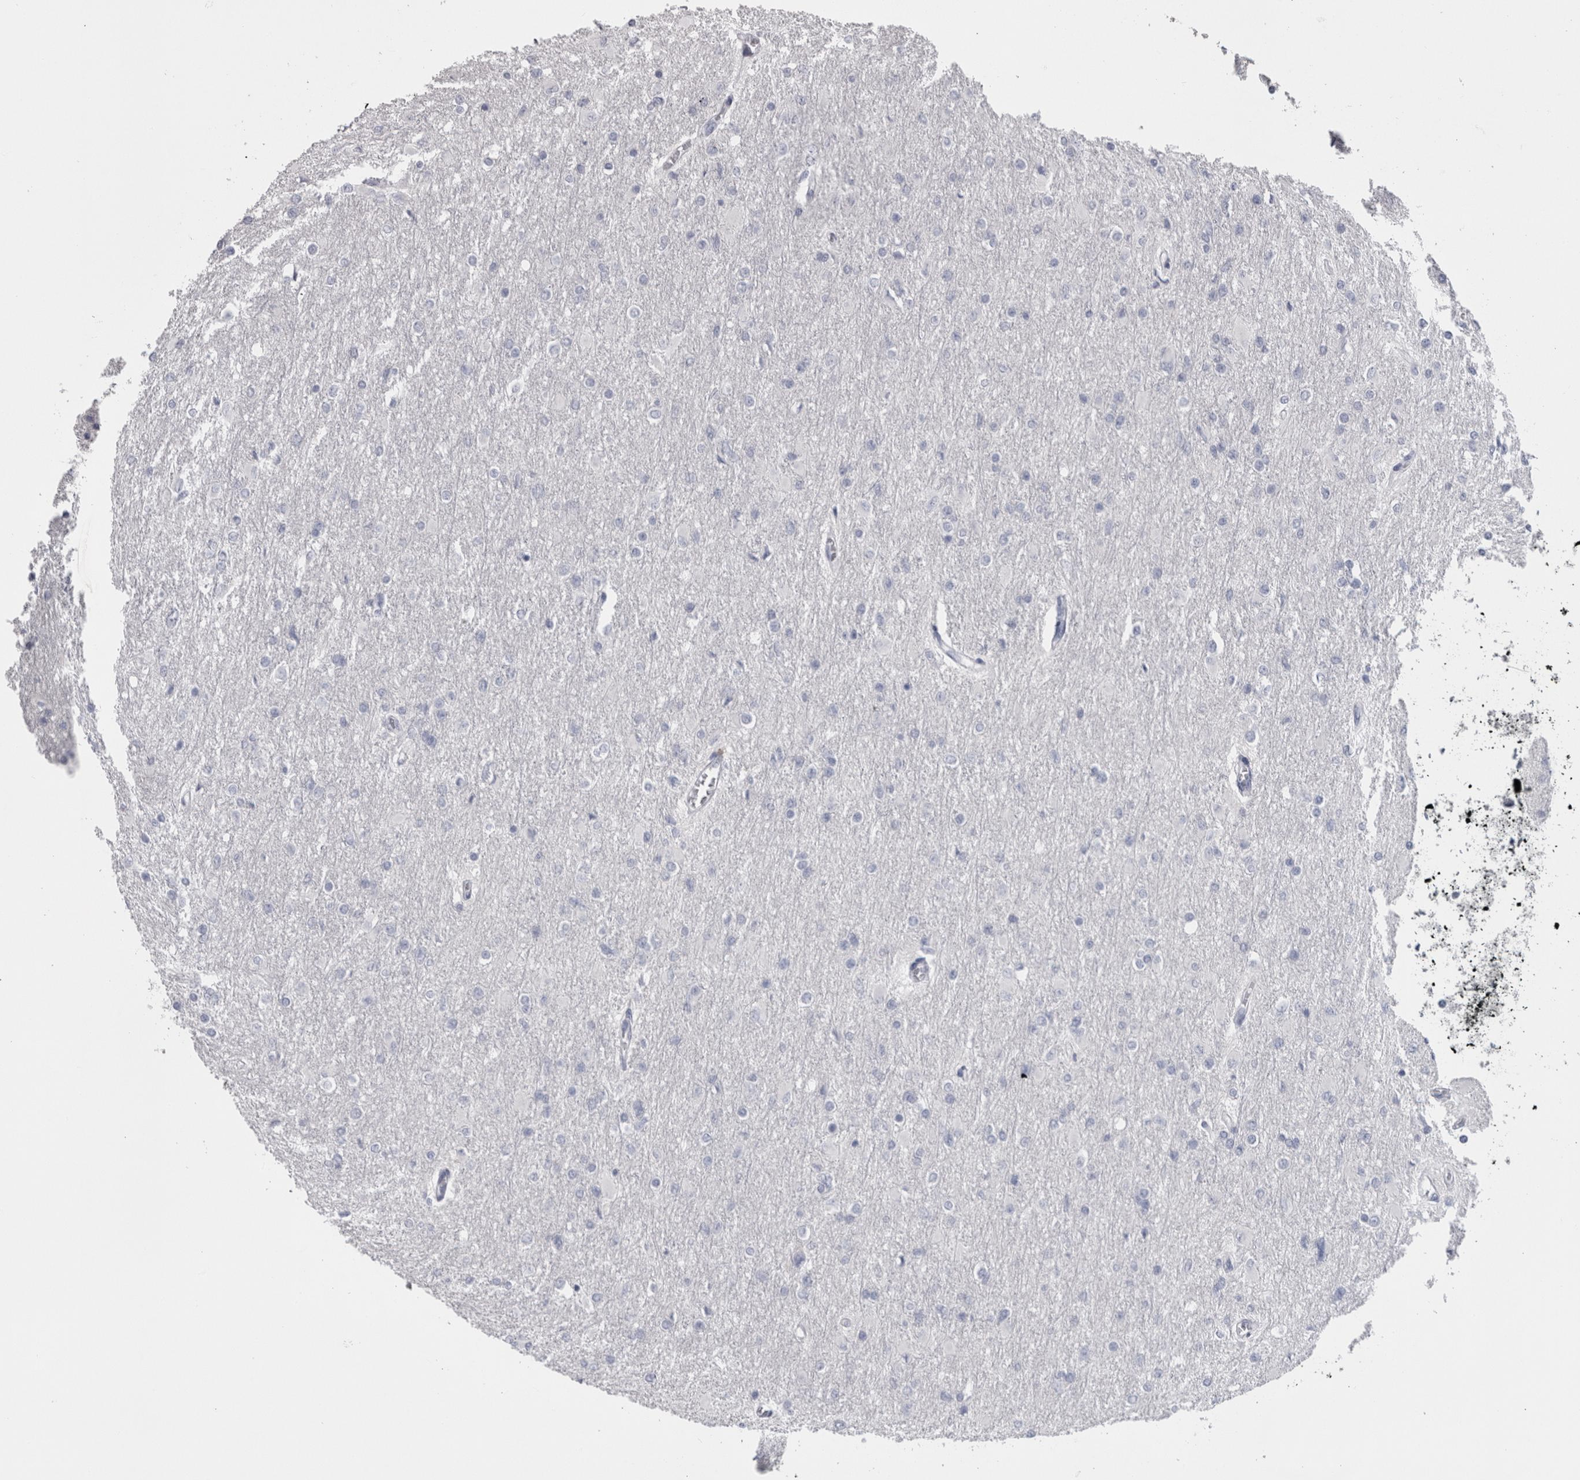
{"staining": {"intensity": "negative", "quantity": "none", "location": "none"}, "tissue": "glioma", "cell_type": "Tumor cells", "image_type": "cancer", "snomed": [{"axis": "morphology", "description": "Glioma, malignant, High grade"}, {"axis": "topography", "description": "Cerebral cortex"}], "caption": "This photomicrograph is of glioma stained with IHC to label a protein in brown with the nuclei are counter-stained blue. There is no expression in tumor cells.", "gene": "MSMB", "patient": {"sex": "female", "age": 36}}